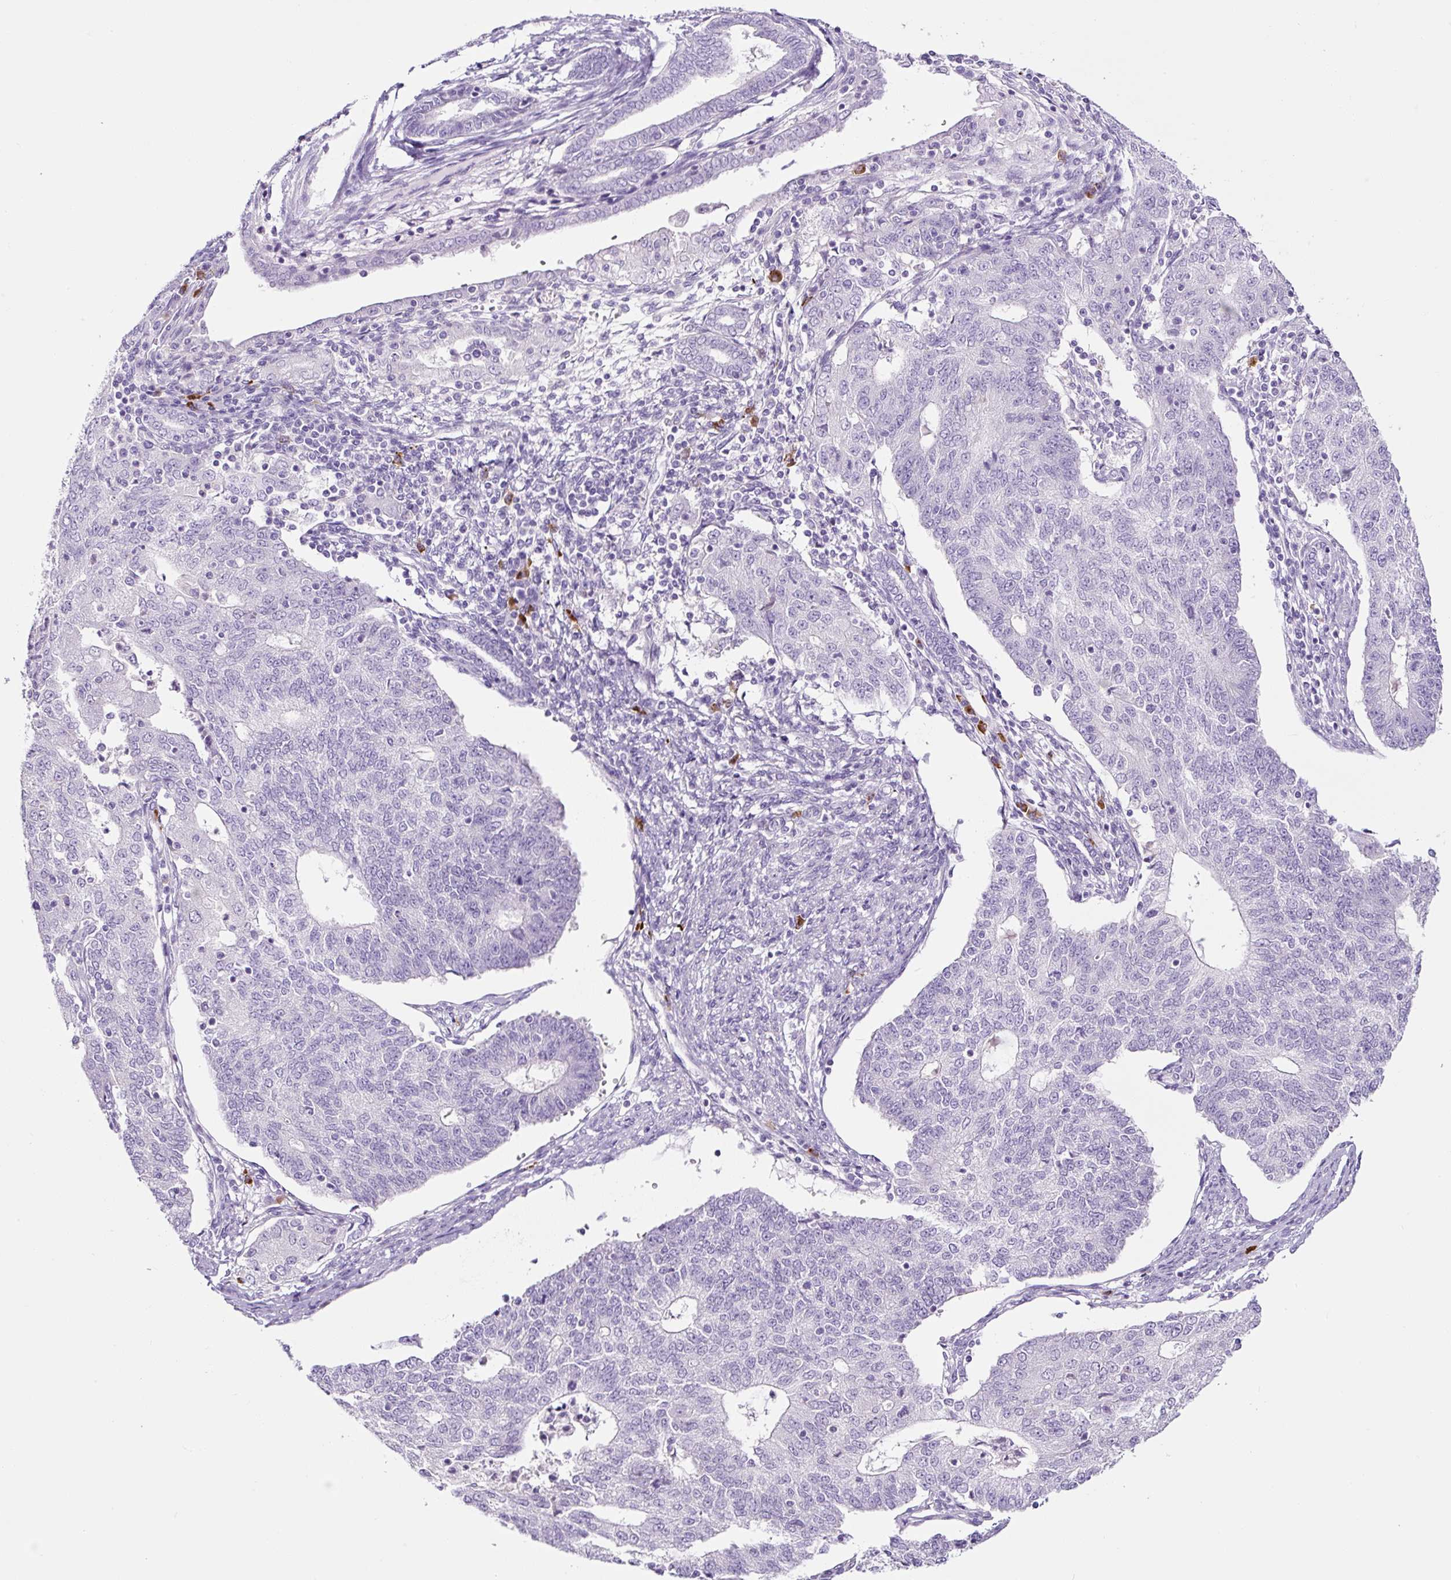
{"staining": {"intensity": "negative", "quantity": "none", "location": "none"}, "tissue": "endometrial cancer", "cell_type": "Tumor cells", "image_type": "cancer", "snomed": [{"axis": "morphology", "description": "Adenocarcinoma, NOS"}, {"axis": "topography", "description": "Endometrium"}], "caption": "Endometrial cancer (adenocarcinoma) stained for a protein using IHC displays no staining tumor cells.", "gene": "RNF212B", "patient": {"sex": "female", "age": 56}}